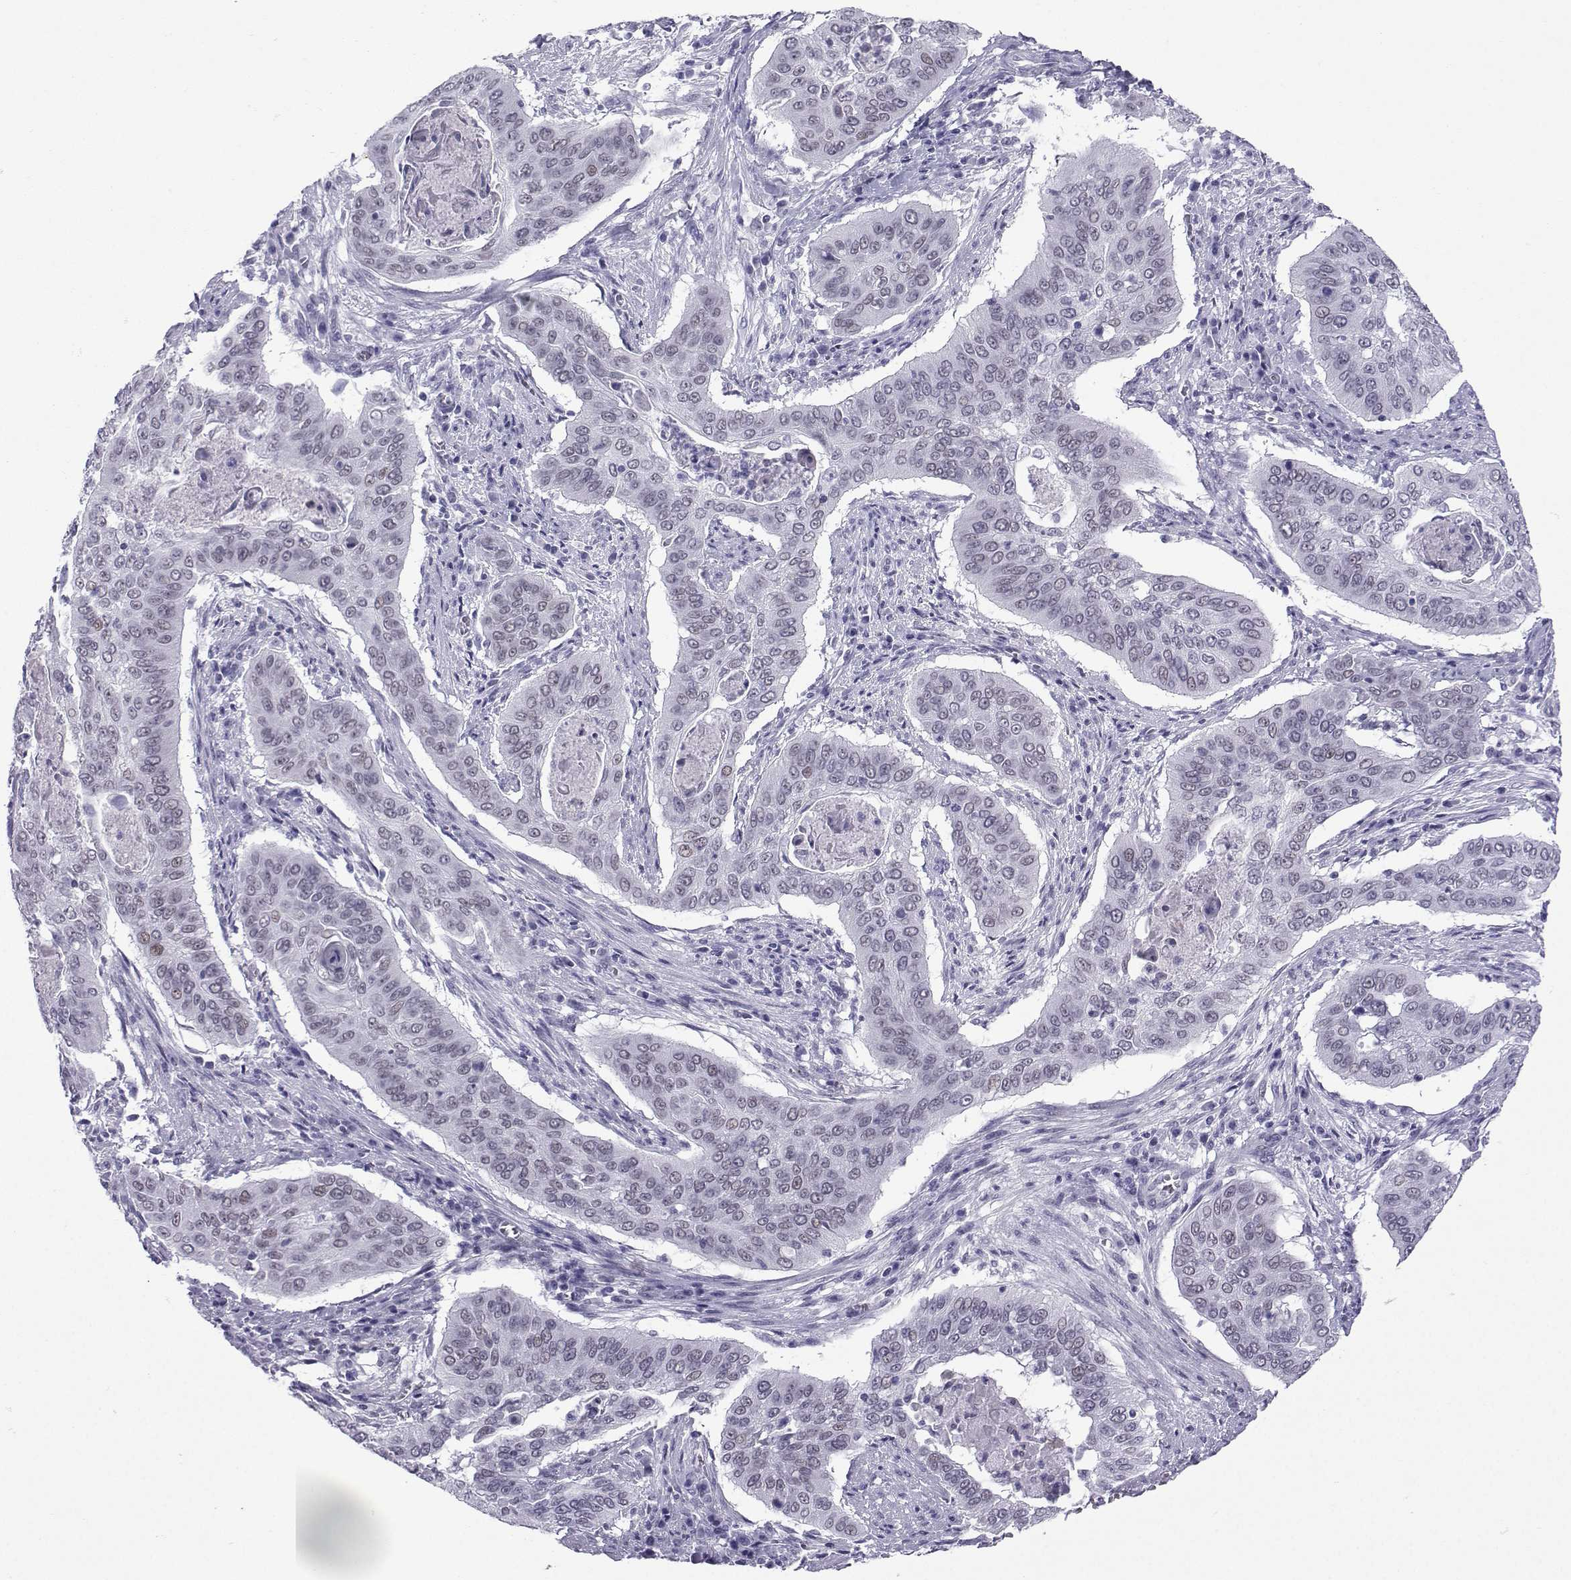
{"staining": {"intensity": "negative", "quantity": "none", "location": "none"}, "tissue": "cervical cancer", "cell_type": "Tumor cells", "image_type": "cancer", "snomed": [{"axis": "morphology", "description": "Squamous cell carcinoma, NOS"}, {"axis": "topography", "description": "Cervix"}], "caption": "IHC photomicrograph of neoplastic tissue: human cervical cancer (squamous cell carcinoma) stained with DAB (3,3'-diaminobenzidine) demonstrates no significant protein staining in tumor cells.", "gene": "LORICRIN", "patient": {"sex": "female", "age": 39}}